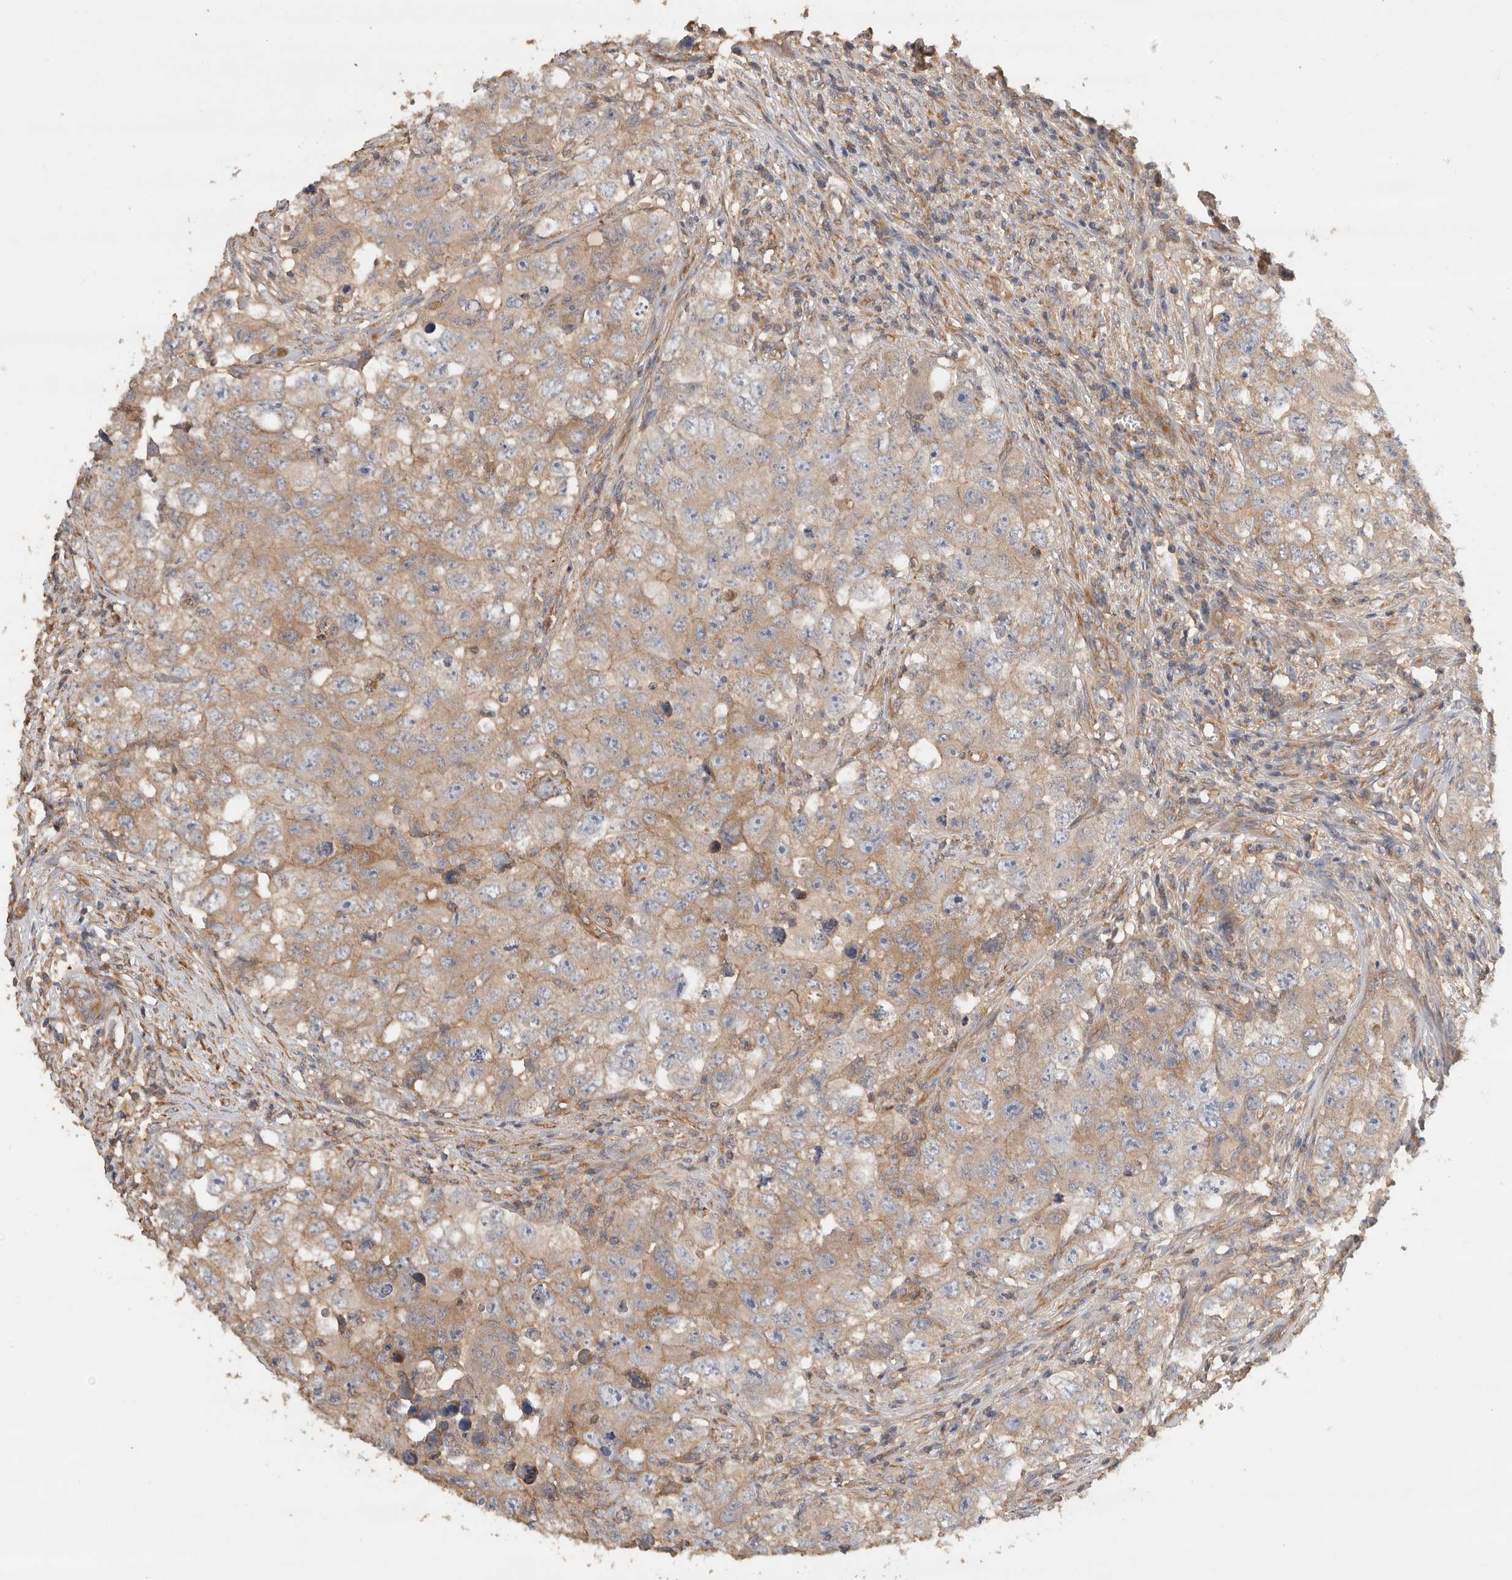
{"staining": {"intensity": "moderate", "quantity": ">75%", "location": "cytoplasmic/membranous"}, "tissue": "testis cancer", "cell_type": "Tumor cells", "image_type": "cancer", "snomed": [{"axis": "morphology", "description": "Seminoma, NOS"}, {"axis": "morphology", "description": "Carcinoma, Embryonal, NOS"}, {"axis": "topography", "description": "Testis"}], "caption": "Immunohistochemistry micrograph of neoplastic tissue: human testis cancer stained using immunohistochemistry (IHC) demonstrates medium levels of moderate protein expression localized specifically in the cytoplasmic/membranous of tumor cells, appearing as a cytoplasmic/membranous brown color.", "gene": "EIF4G3", "patient": {"sex": "male", "age": 43}}